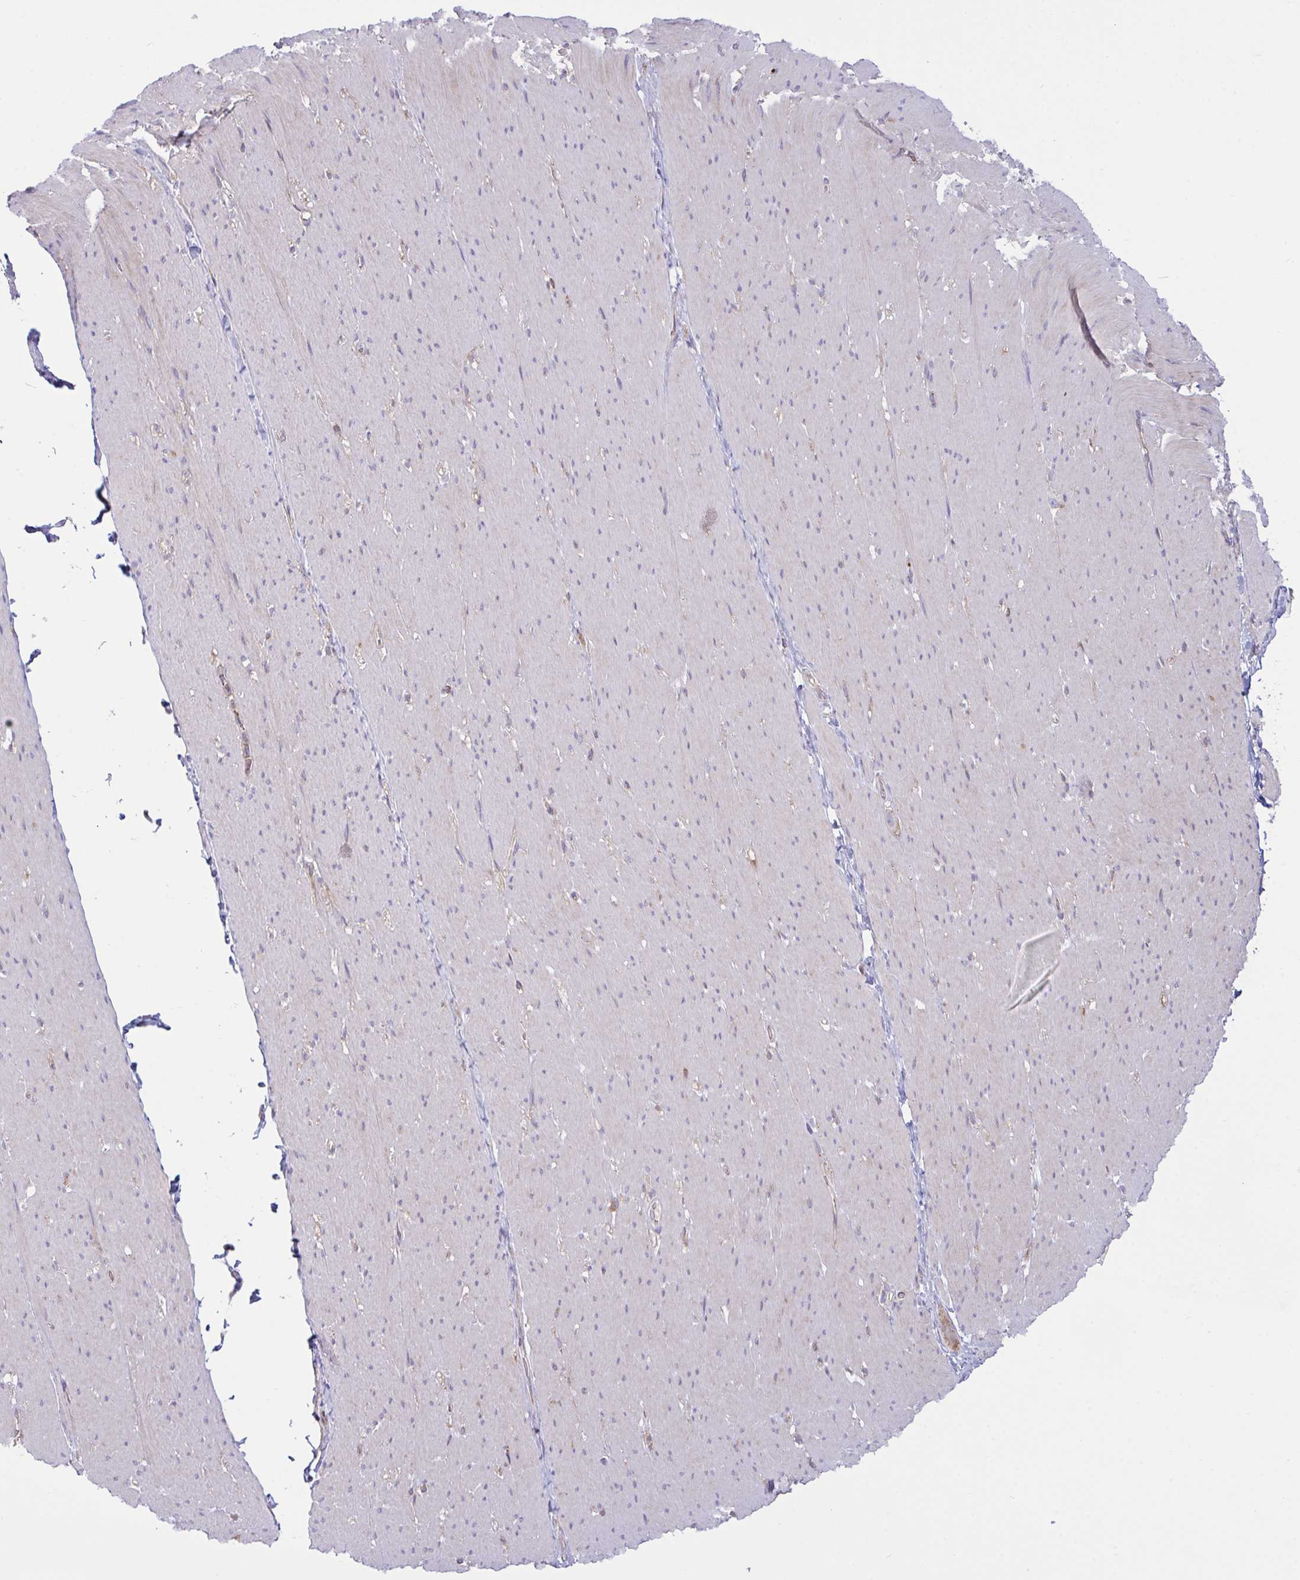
{"staining": {"intensity": "weak", "quantity": "25%-75%", "location": "cytoplasmic/membranous"}, "tissue": "smooth muscle", "cell_type": "Smooth muscle cells", "image_type": "normal", "snomed": [{"axis": "morphology", "description": "Normal tissue, NOS"}, {"axis": "topography", "description": "Smooth muscle"}, {"axis": "topography", "description": "Rectum"}], "caption": "This micrograph shows immunohistochemistry staining of normal smooth muscle, with low weak cytoplasmic/membranous expression in approximately 25%-75% of smooth muscle cells.", "gene": "TSC22D3", "patient": {"sex": "male", "age": 53}}